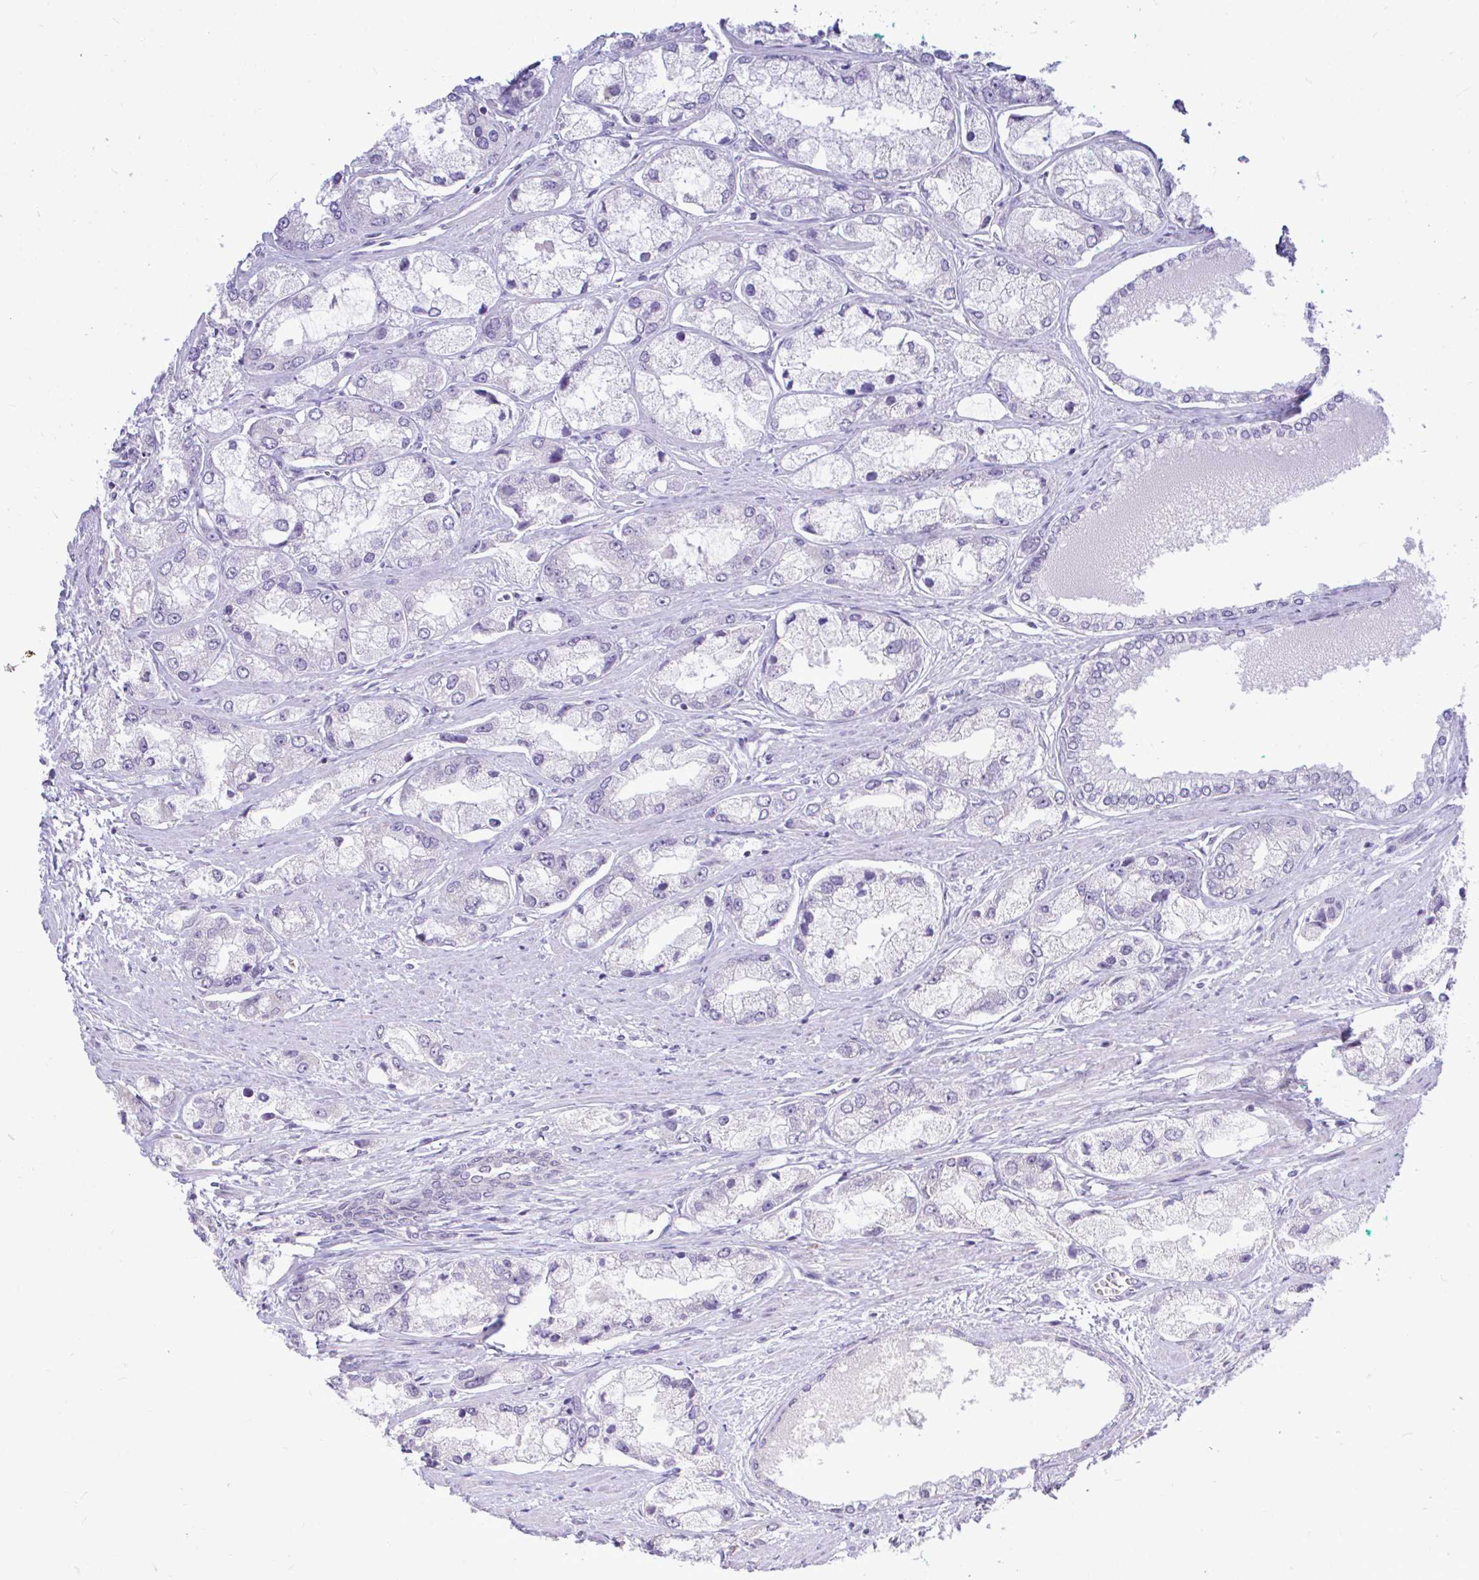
{"staining": {"intensity": "negative", "quantity": "none", "location": "none"}, "tissue": "prostate cancer", "cell_type": "Tumor cells", "image_type": "cancer", "snomed": [{"axis": "morphology", "description": "Adenocarcinoma, Low grade"}, {"axis": "topography", "description": "Prostate"}], "caption": "This is a histopathology image of immunohistochemistry staining of prostate cancer (adenocarcinoma (low-grade)), which shows no expression in tumor cells.", "gene": "PIGK", "patient": {"sex": "male", "age": 69}}